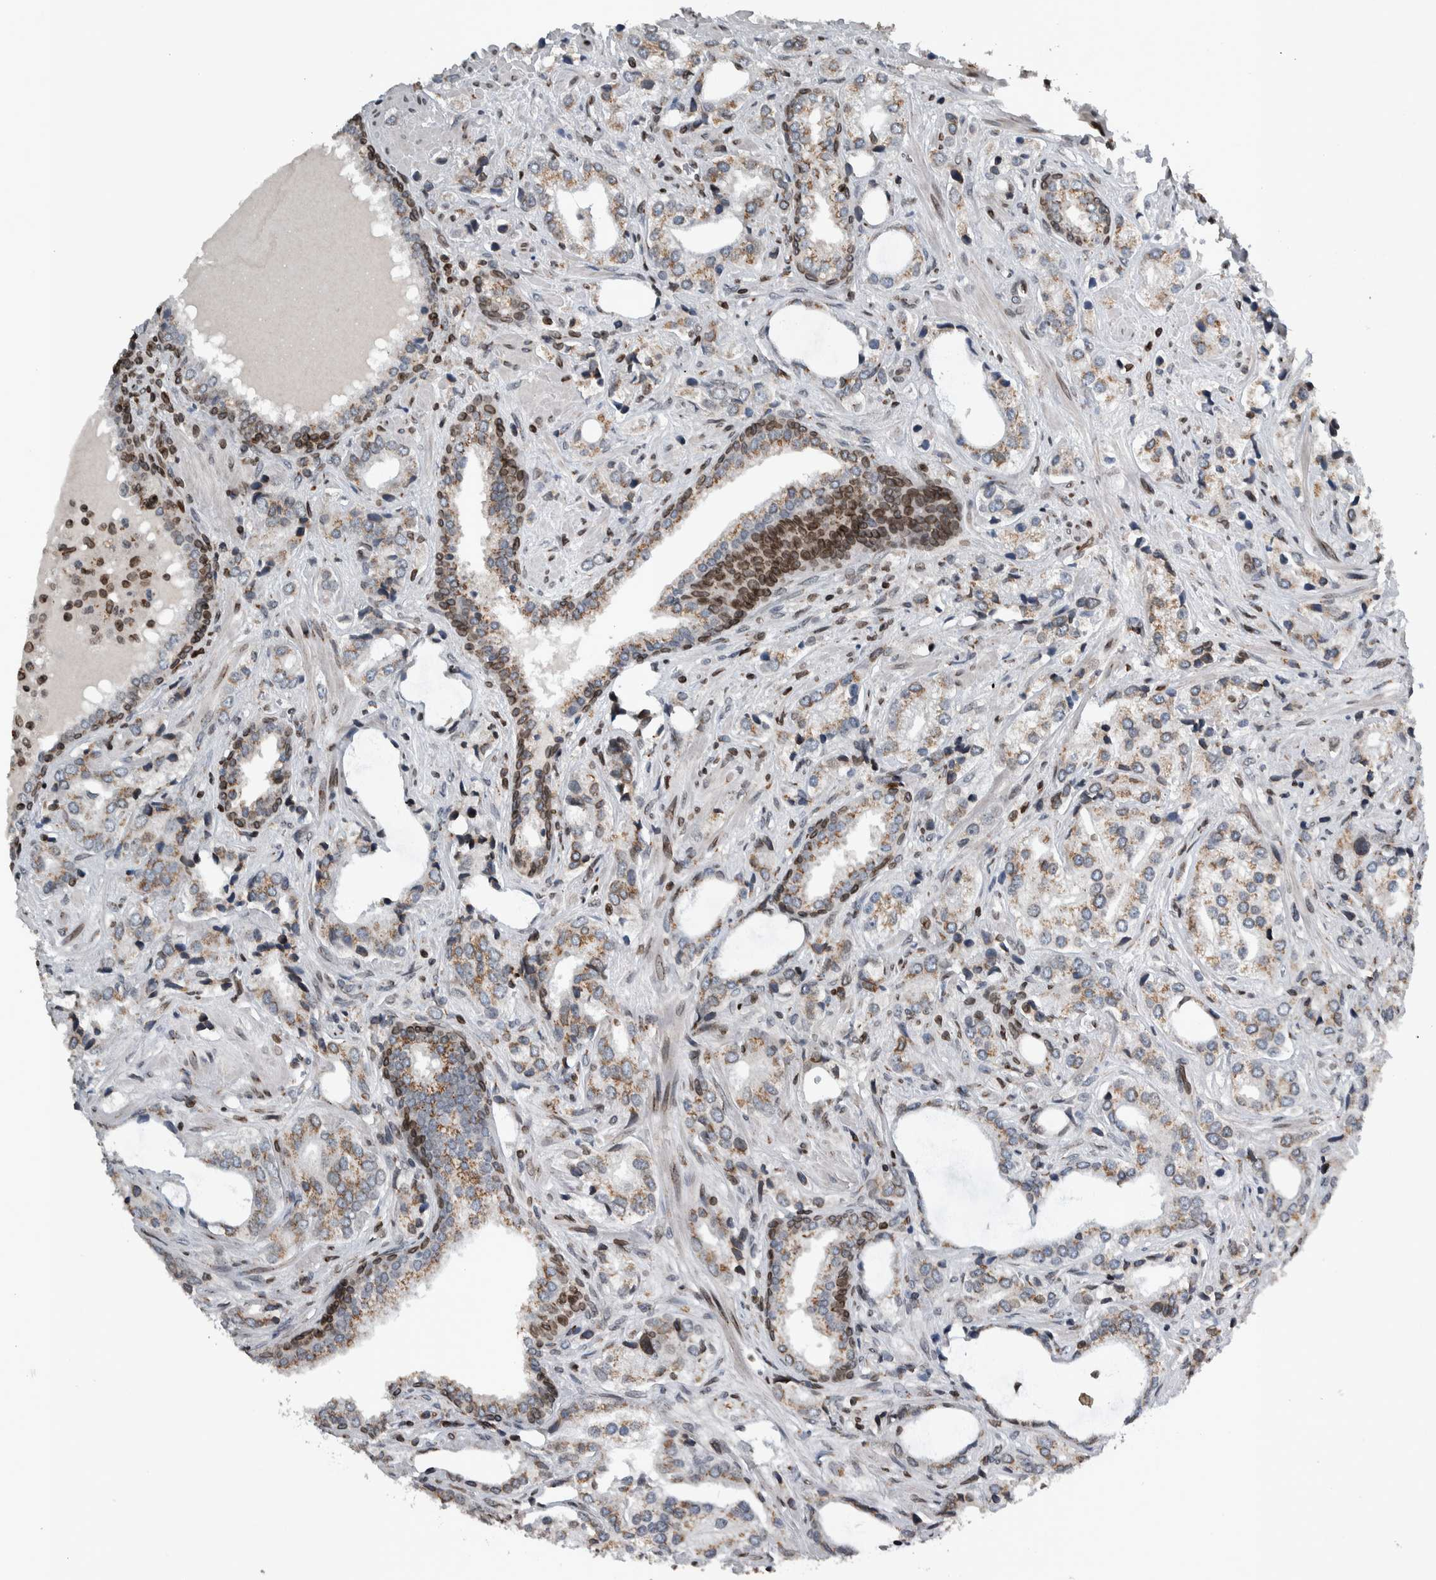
{"staining": {"intensity": "weak", "quantity": ">75%", "location": "cytoplasmic/membranous"}, "tissue": "prostate cancer", "cell_type": "Tumor cells", "image_type": "cancer", "snomed": [{"axis": "morphology", "description": "Adenocarcinoma, High grade"}, {"axis": "topography", "description": "Prostate"}], "caption": "Immunohistochemistry (IHC) photomicrograph of neoplastic tissue: human adenocarcinoma (high-grade) (prostate) stained using immunohistochemistry (IHC) shows low levels of weak protein expression localized specifically in the cytoplasmic/membranous of tumor cells, appearing as a cytoplasmic/membranous brown color.", "gene": "FAM135B", "patient": {"sex": "male", "age": 66}}